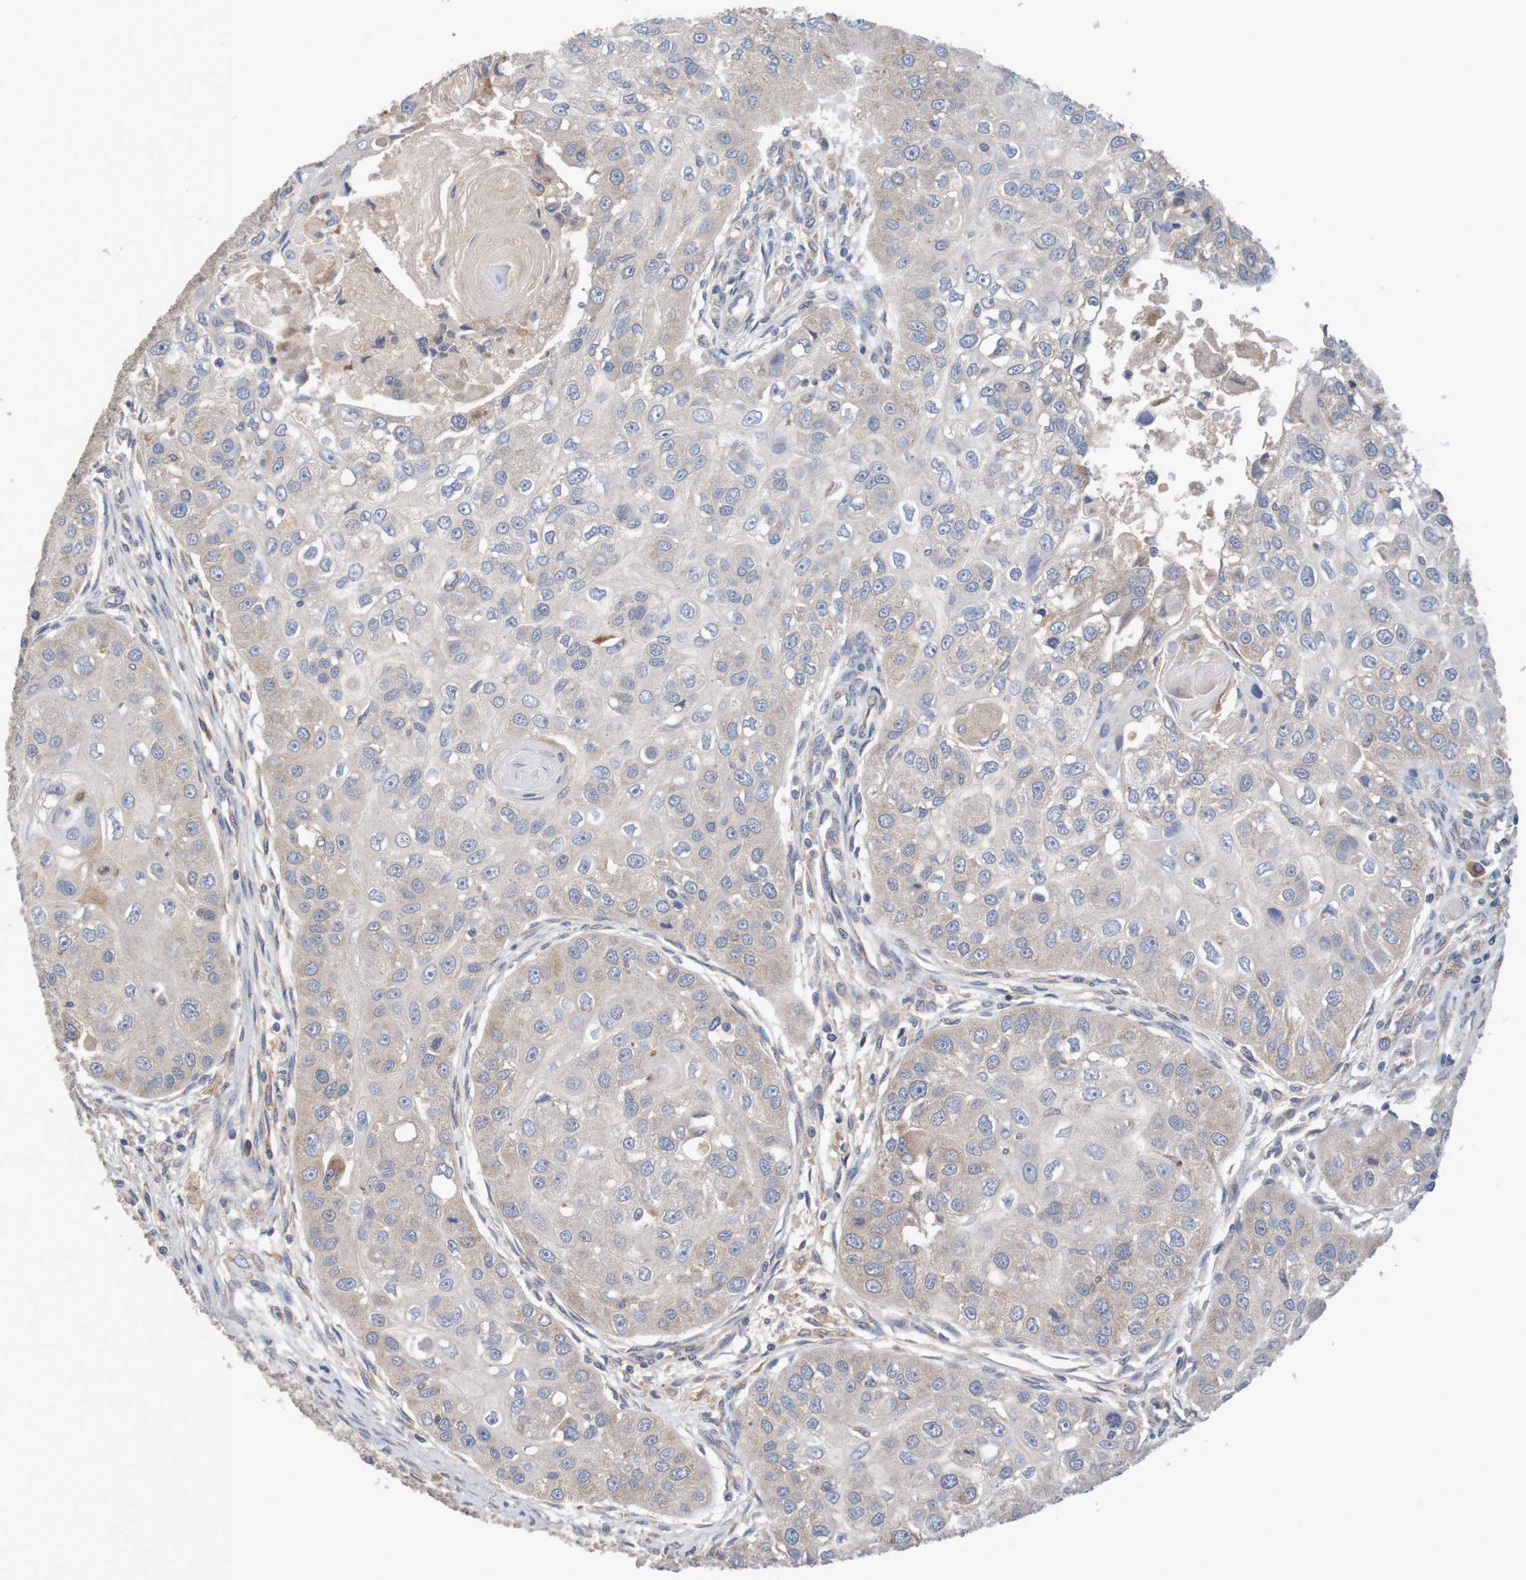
{"staining": {"intensity": "weak", "quantity": ">75%", "location": "cytoplasmic/membranous"}, "tissue": "head and neck cancer", "cell_type": "Tumor cells", "image_type": "cancer", "snomed": [{"axis": "morphology", "description": "Normal tissue, NOS"}, {"axis": "morphology", "description": "Squamous cell carcinoma, NOS"}, {"axis": "topography", "description": "Skeletal muscle"}, {"axis": "topography", "description": "Head-Neck"}], "caption": "Approximately >75% of tumor cells in squamous cell carcinoma (head and neck) display weak cytoplasmic/membranous protein positivity as visualized by brown immunohistochemical staining.", "gene": "LTA", "patient": {"sex": "male", "age": 51}}